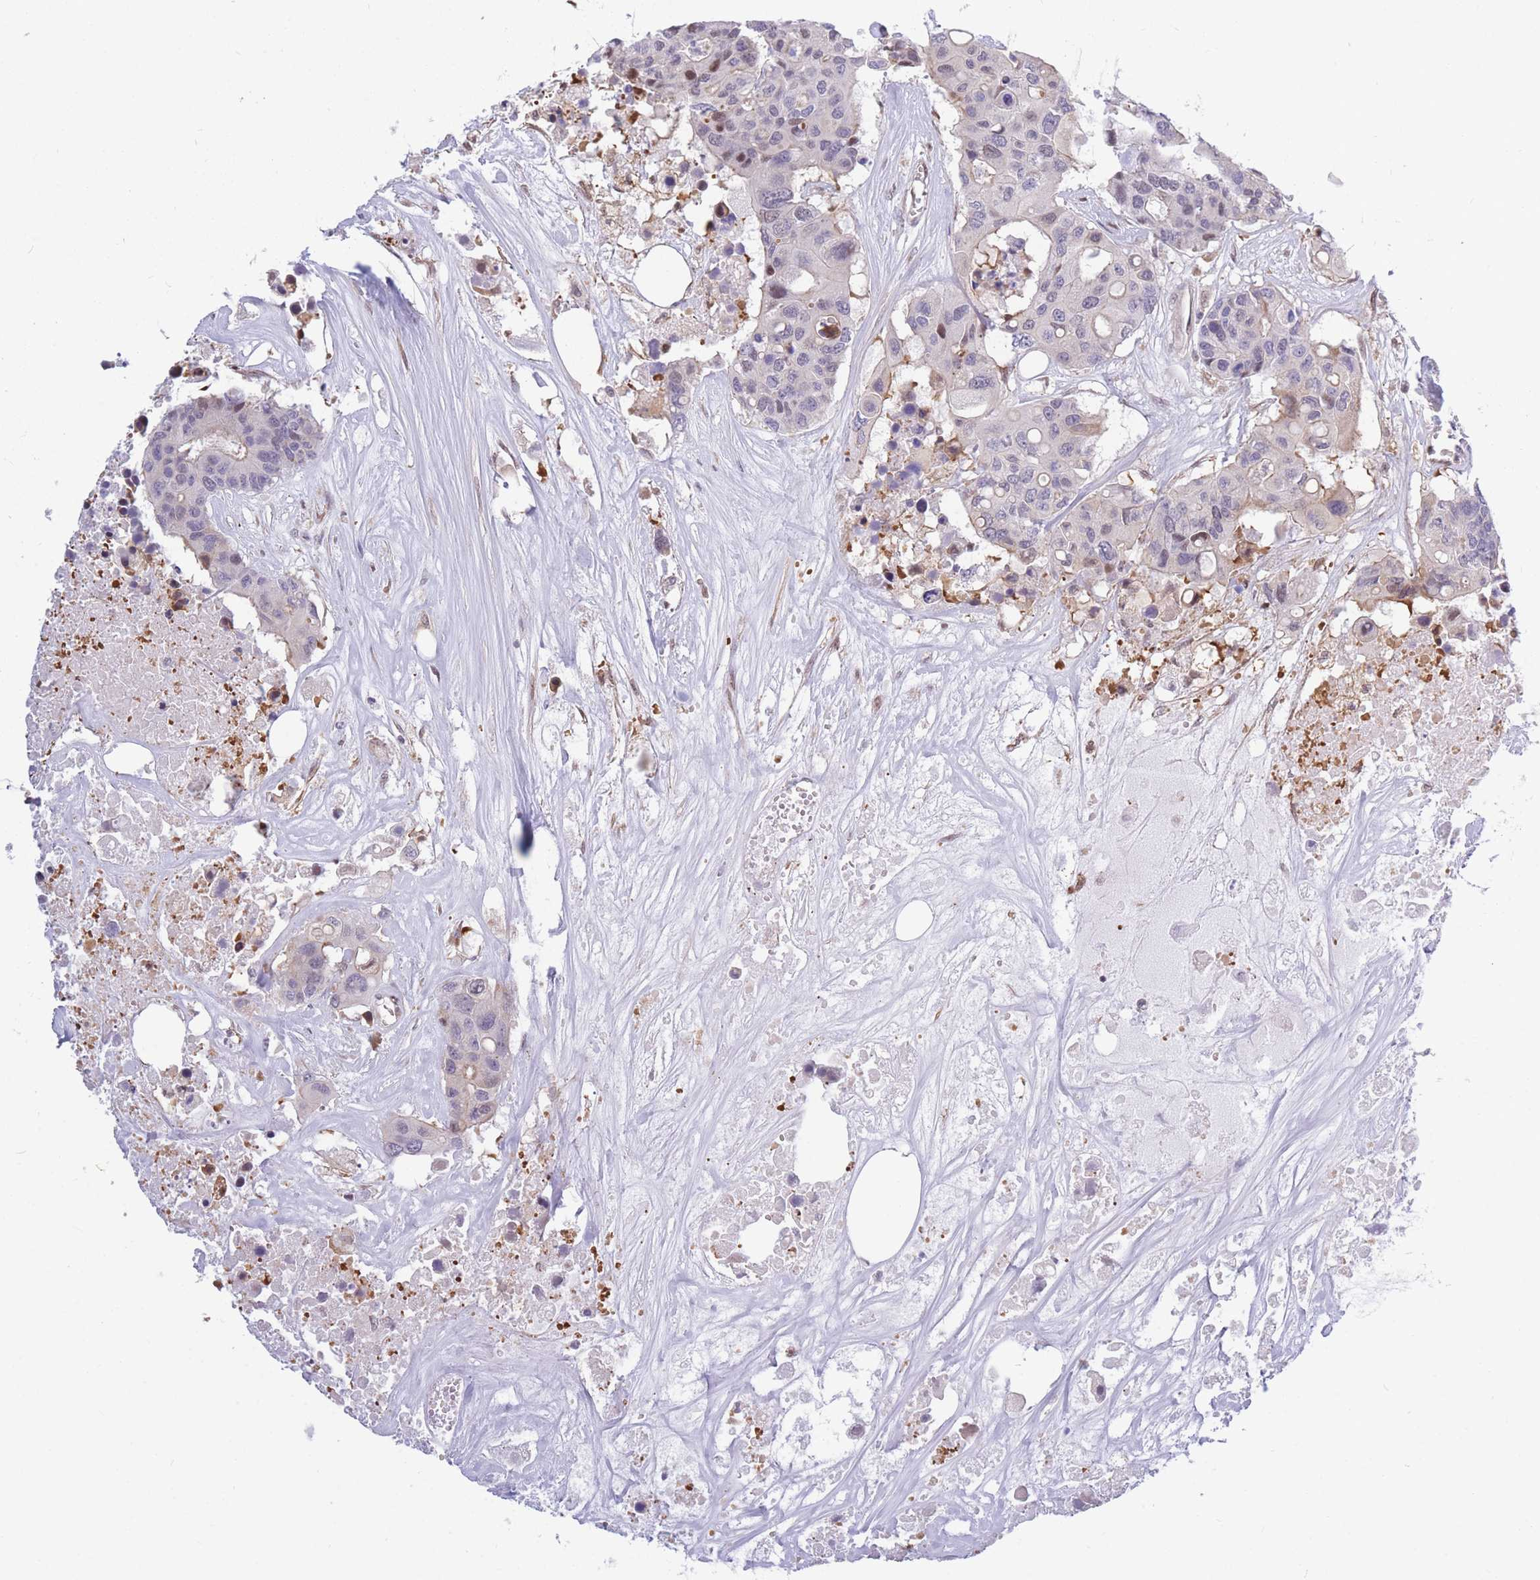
{"staining": {"intensity": "negative", "quantity": "none", "location": "none"}, "tissue": "colorectal cancer", "cell_type": "Tumor cells", "image_type": "cancer", "snomed": [{"axis": "morphology", "description": "Adenocarcinoma, NOS"}, {"axis": "topography", "description": "Colon"}], "caption": "IHC photomicrograph of adenocarcinoma (colorectal) stained for a protein (brown), which reveals no positivity in tumor cells.", "gene": "CRACD", "patient": {"sex": "male", "age": 77}}